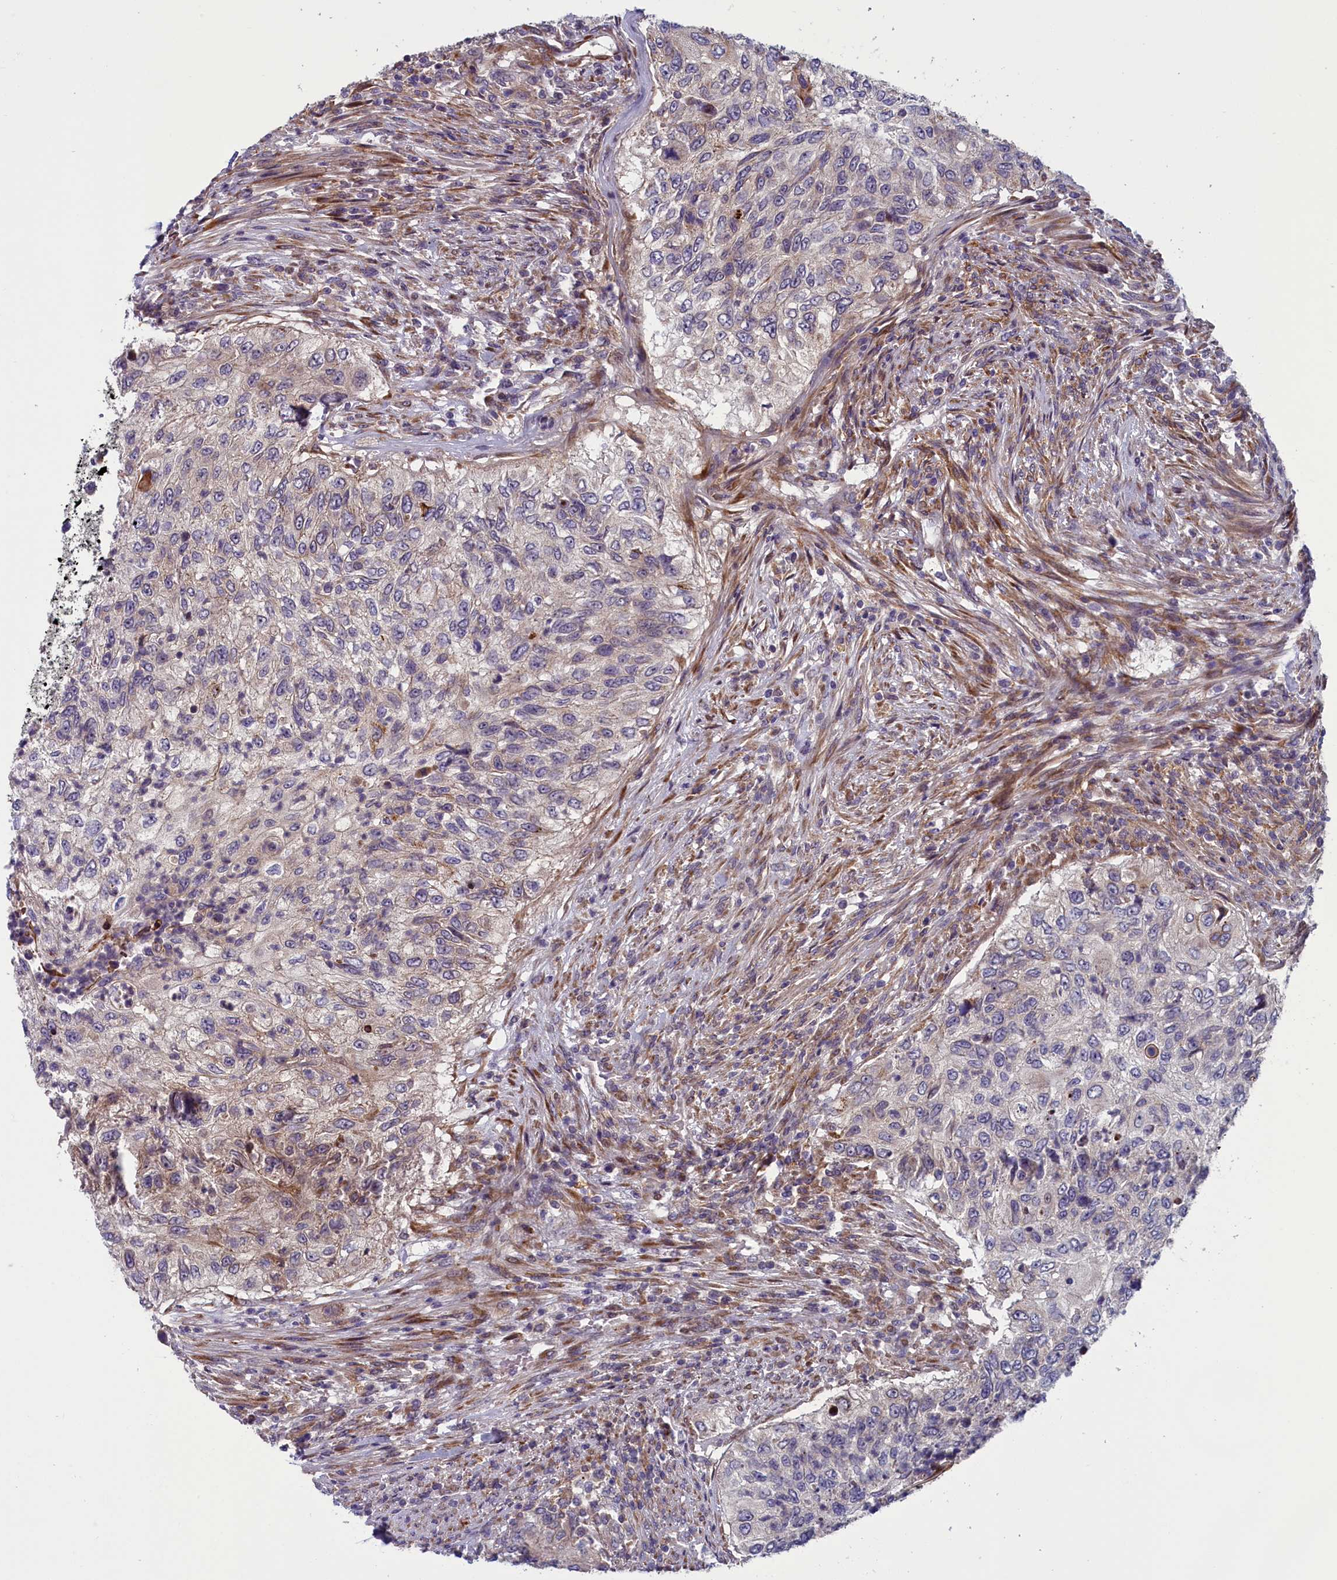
{"staining": {"intensity": "negative", "quantity": "none", "location": "none"}, "tissue": "urothelial cancer", "cell_type": "Tumor cells", "image_type": "cancer", "snomed": [{"axis": "morphology", "description": "Urothelial carcinoma, High grade"}, {"axis": "topography", "description": "Urinary bladder"}], "caption": "Immunohistochemistry histopathology image of neoplastic tissue: human urothelial cancer stained with DAB shows no significant protein positivity in tumor cells. (DAB (3,3'-diaminobenzidine) immunohistochemistry (IHC) with hematoxylin counter stain).", "gene": "ANKRD39", "patient": {"sex": "female", "age": 60}}